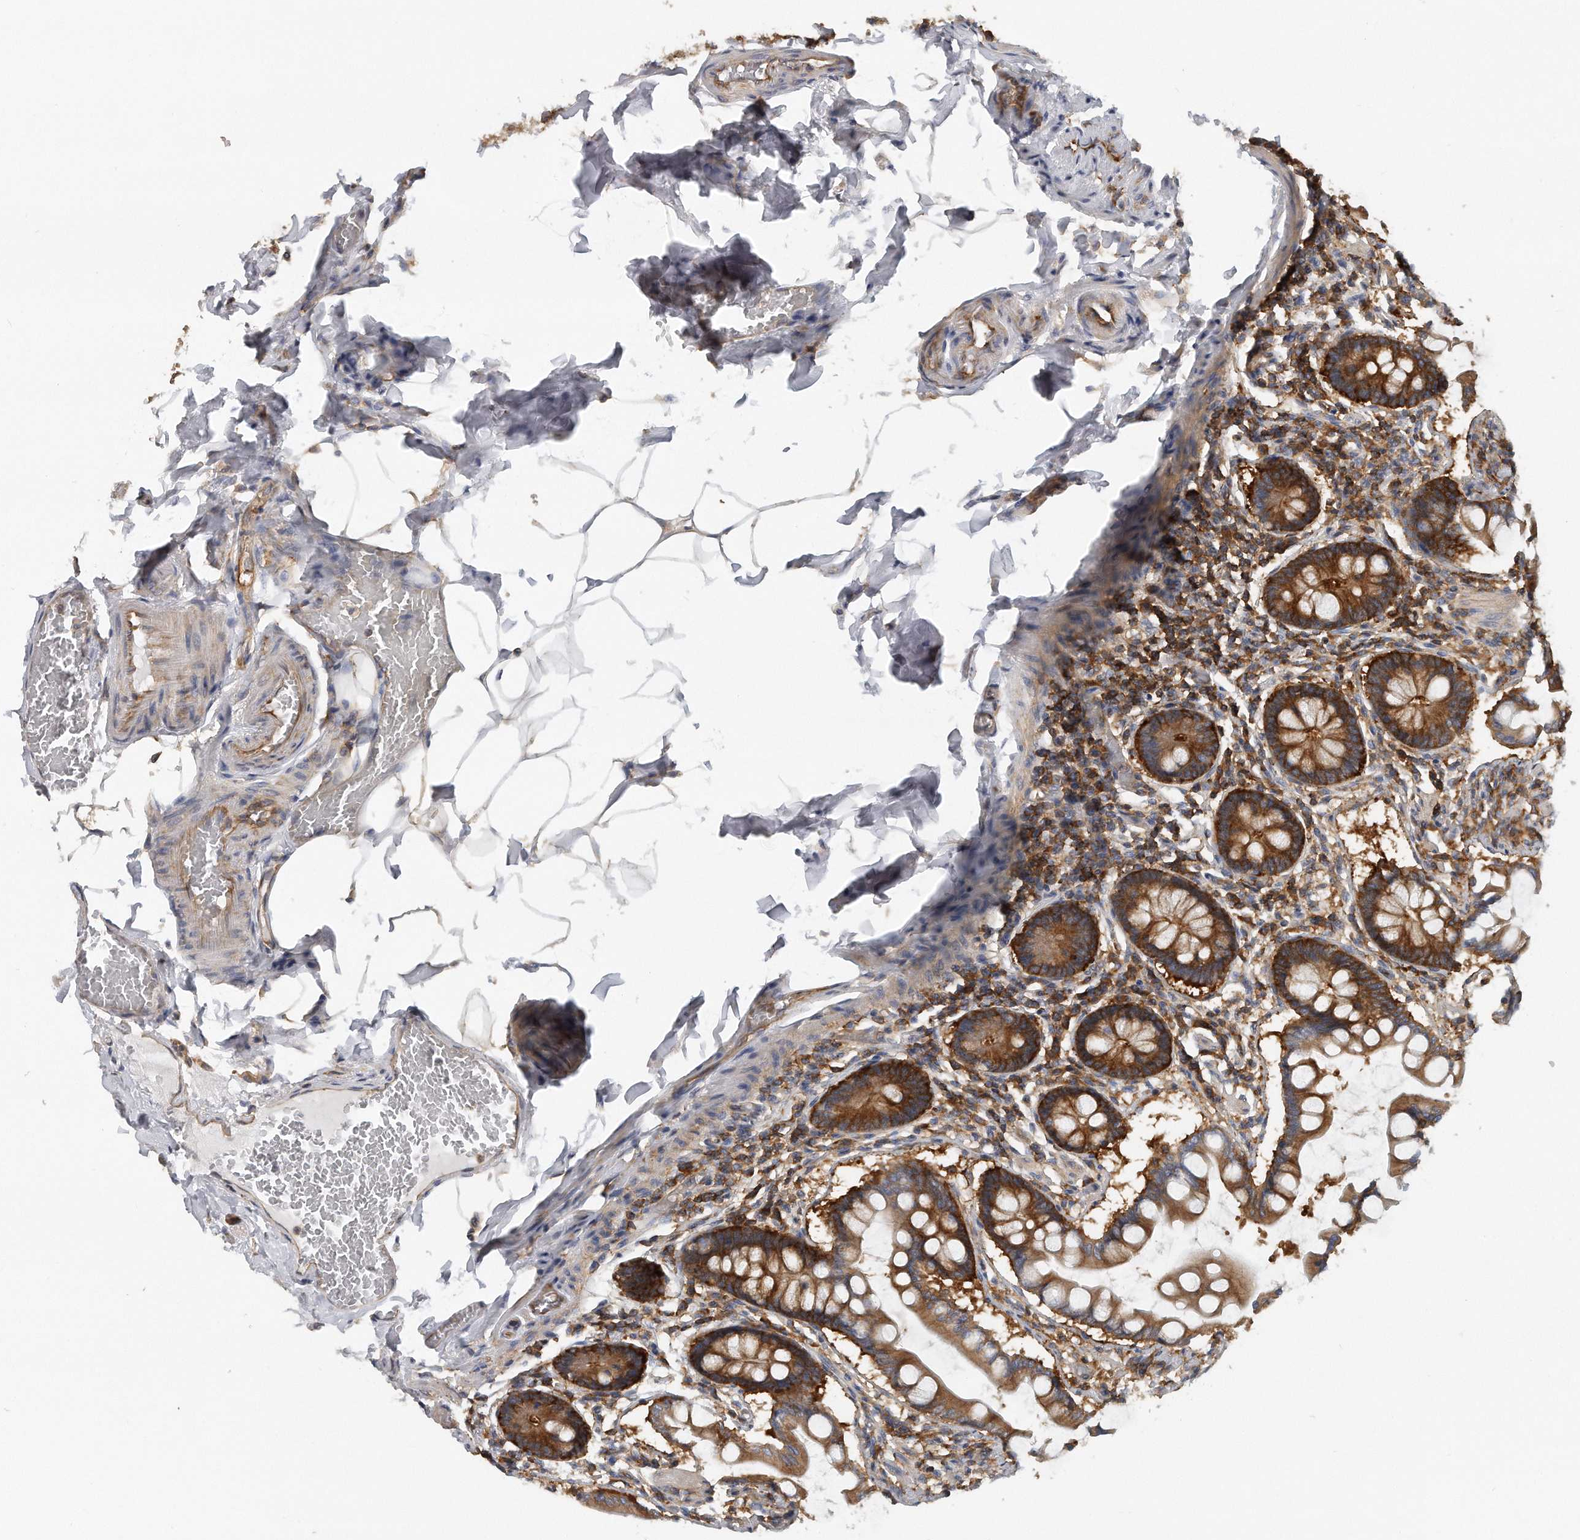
{"staining": {"intensity": "strong", "quantity": ">75%", "location": "cytoplasmic/membranous"}, "tissue": "small intestine", "cell_type": "Glandular cells", "image_type": "normal", "snomed": [{"axis": "morphology", "description": "Normal tissue, NOS"}, {"axis": "topography", "description": "Small intestine"}], "caption": "Immunohistochemical staining of normal small intestine displays >75% levels of strong cytoplasmic/membranous protein expression in about >75% of glandular cells. The protein of interest is stained brown, and the nuclei are stained in blue (DAB IHC with brightfield microscopy, high magnification).", "gene": "EIF3I", "patient": {"sex": "male", "age": 41}}